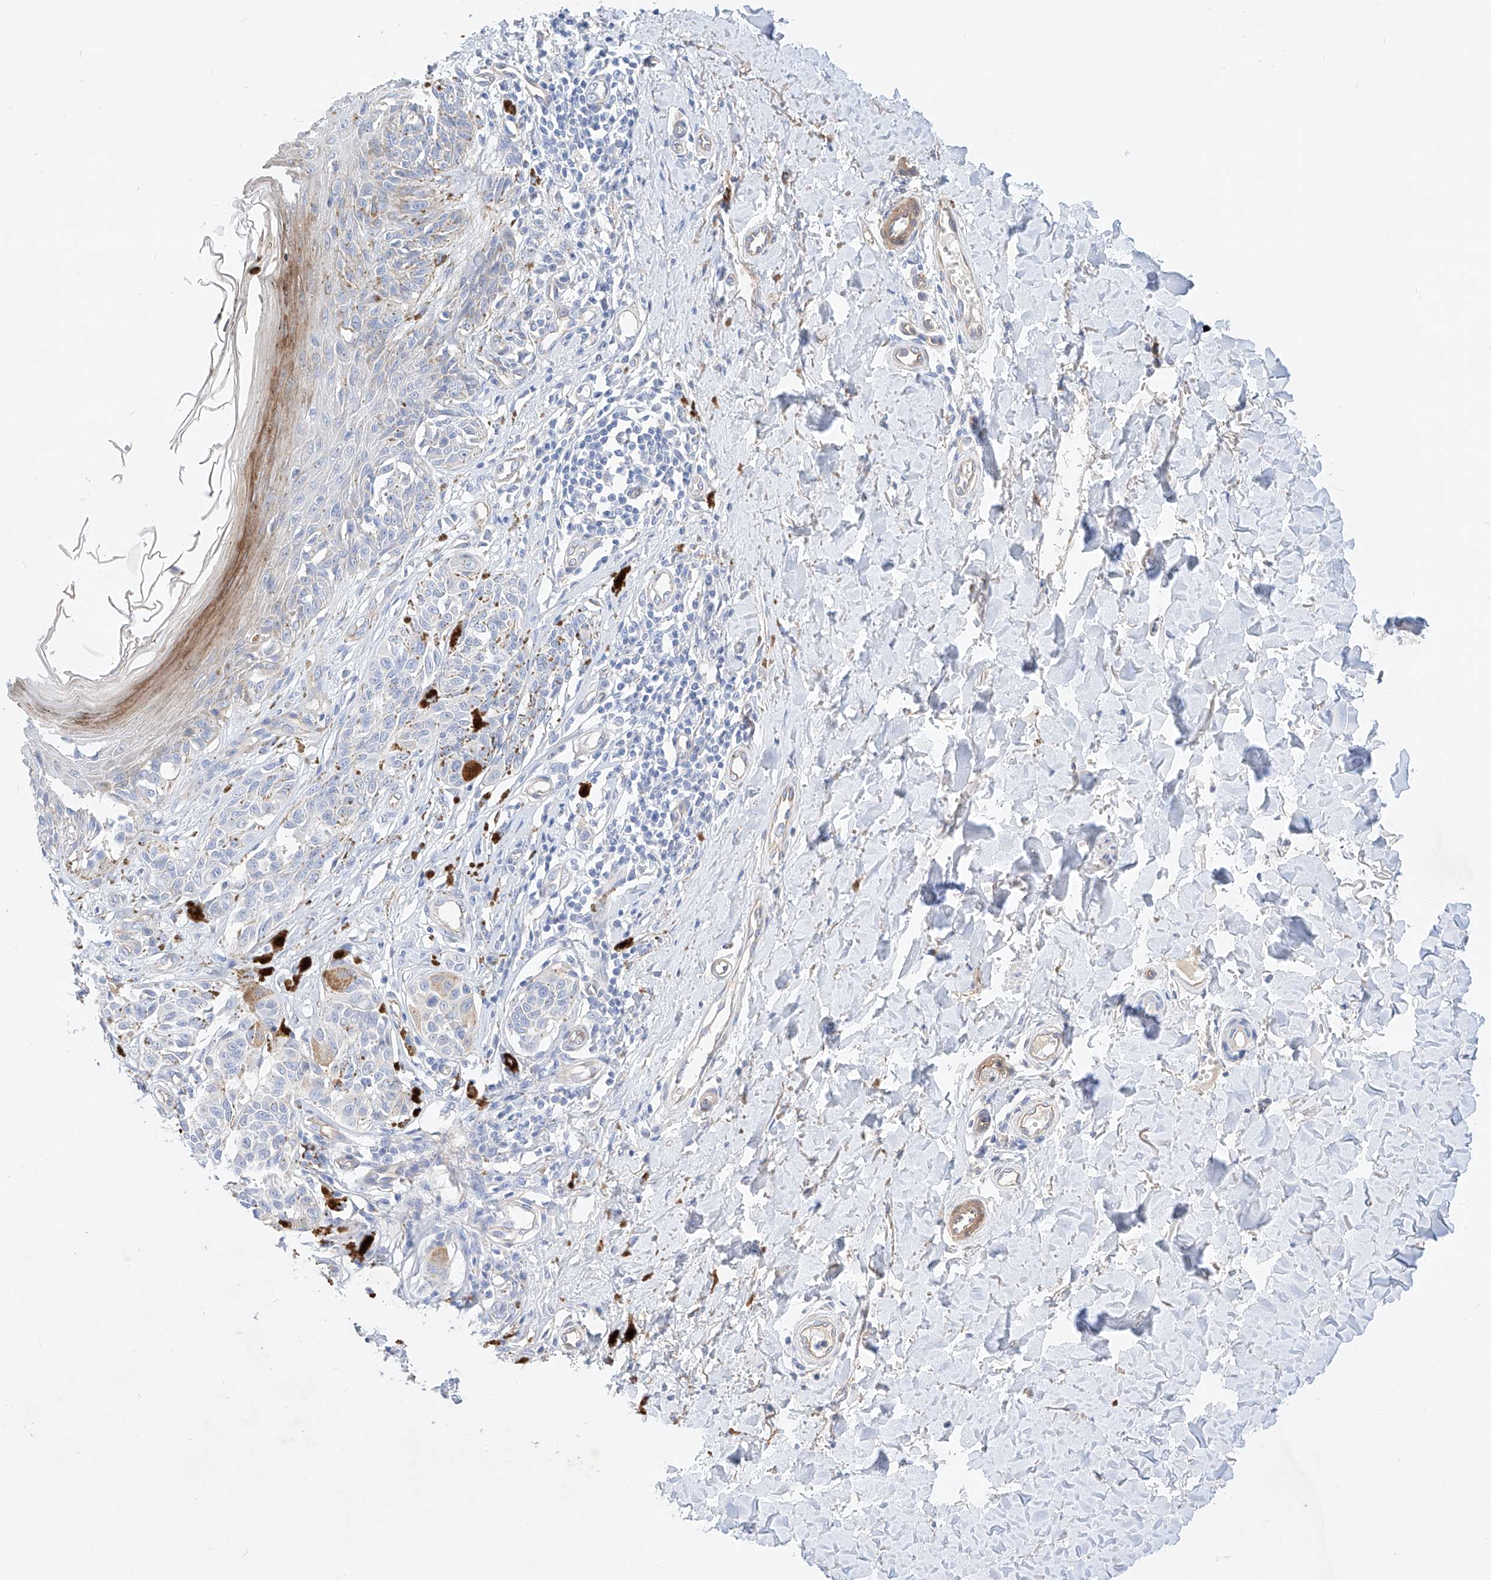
{"staining": {"intensity": "negative", "quantity": "none", "location": "none"}, "tissue": "melanoma", "cell_type": "Tumor cells", "image_type": "cancer", "snomed": [{"axis": "morphology", "description": "Malignant melanoma, NOS"}, {"axis": "topography", "description": "Skin"}], "caption": "The photomicrograph demonstrates no staining of tumor cells in melanoma. The staining was performed using DAB (3,3'-diaminobenzidine) to visualize the protein expression in brown, while the nuclei were stained in blue with hematoxylin (Magnification: 20x).", "gene": "SBSPON", "patient": {"sex": "male", "age": 53}}